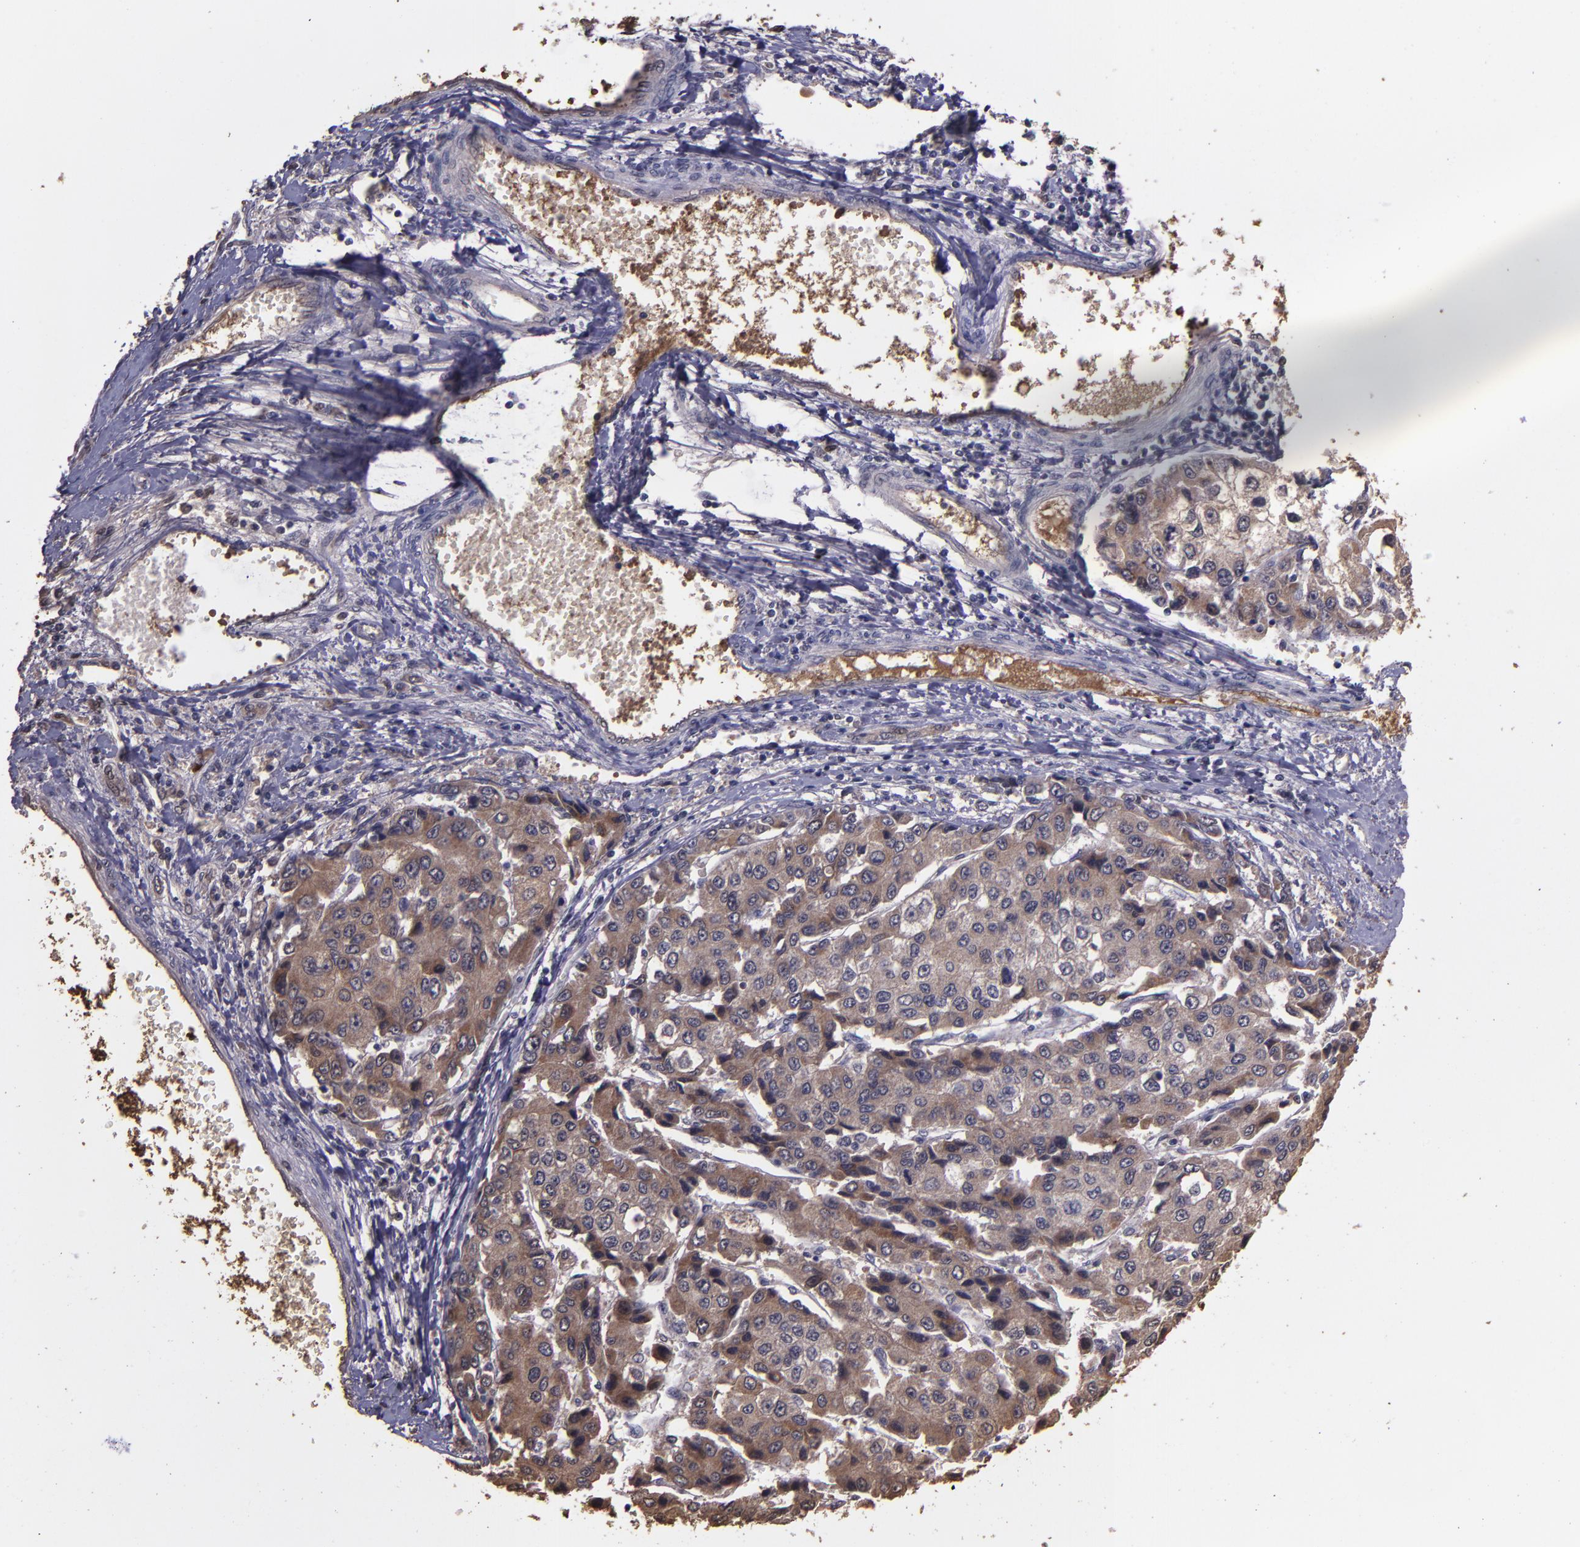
{"staining": {"intensity": "moderate", "quantity": ">75%", "location": "cytoplasmic/membranous"}, "tissue": "liver cancer", "cell_type": "Tumor cells", "image_type": "cancer", "snomed": [{"axis": "morphology", "description": "Carcinoma, Hepatocellular, NOS"}, {"axis": "topography", "description": "Liver"}], "caption": "Tumor cells show medium levels of moderate cytoplasmic/membranous expression in about >75% of cells in human hepatocellular carcinoma (liver).", "gene": "SERPINF2", "patient": {"sex": "female", "age": 66}}